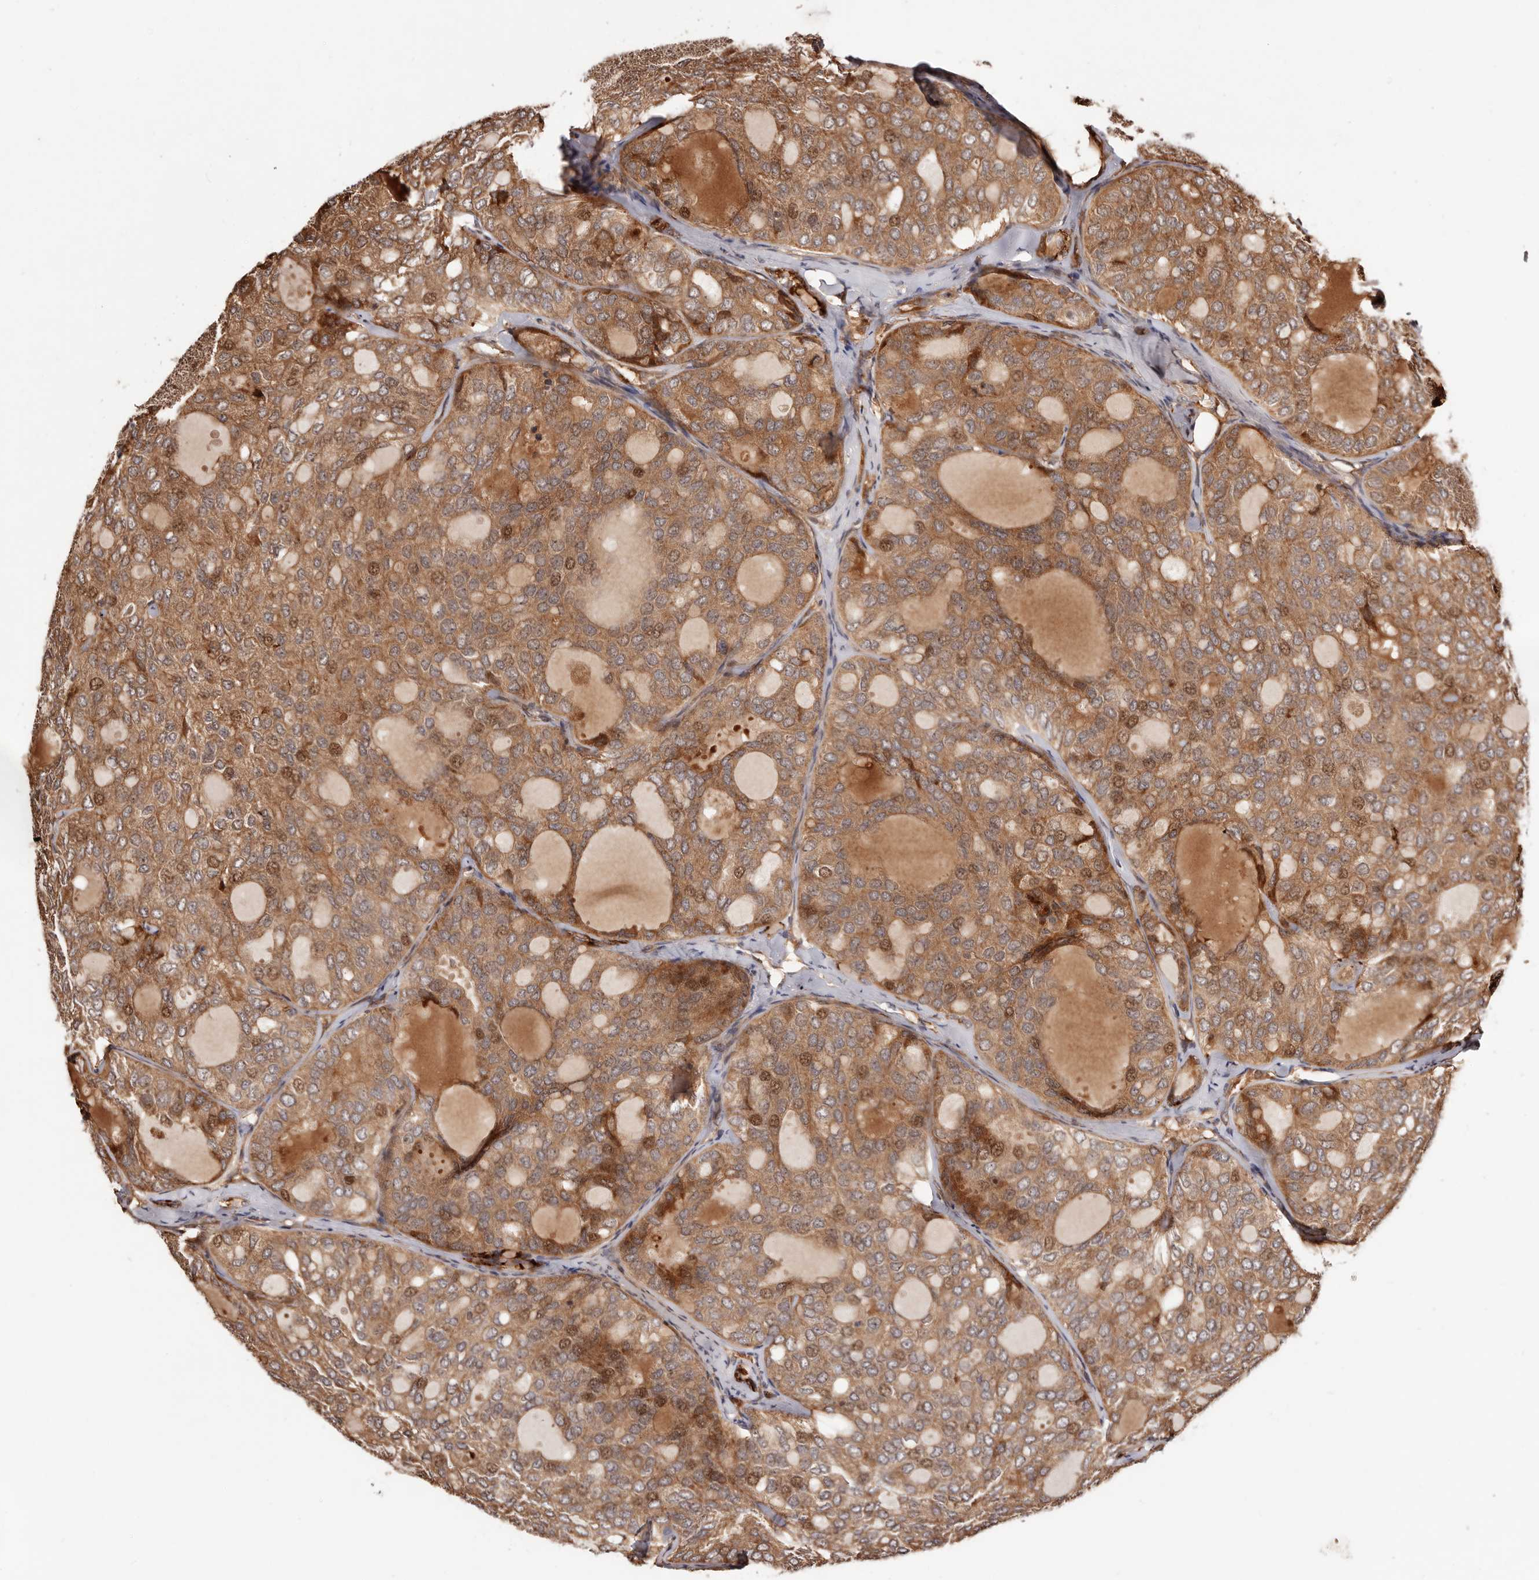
{"staining": {"intensity": "moderate", "quantity": ">75%", "location": "cytoplasmic/membranous,nuclear"}, "tissue": "thyroid cancer", "cell_type": "Tumor cells", "image_type": "cancer", "snomed": [{"axis": "morphology", "description": "Follicular adenoma carcinoma, NOS"}, {"axis": "topography", "description": "Thyroid gland"}], "caption": "Thyroid cancer stained with a protein marker reveals moderate staining in tumor cells.", "gene": "PTPN22", "patient": {"sex": "male", "age": 75}}